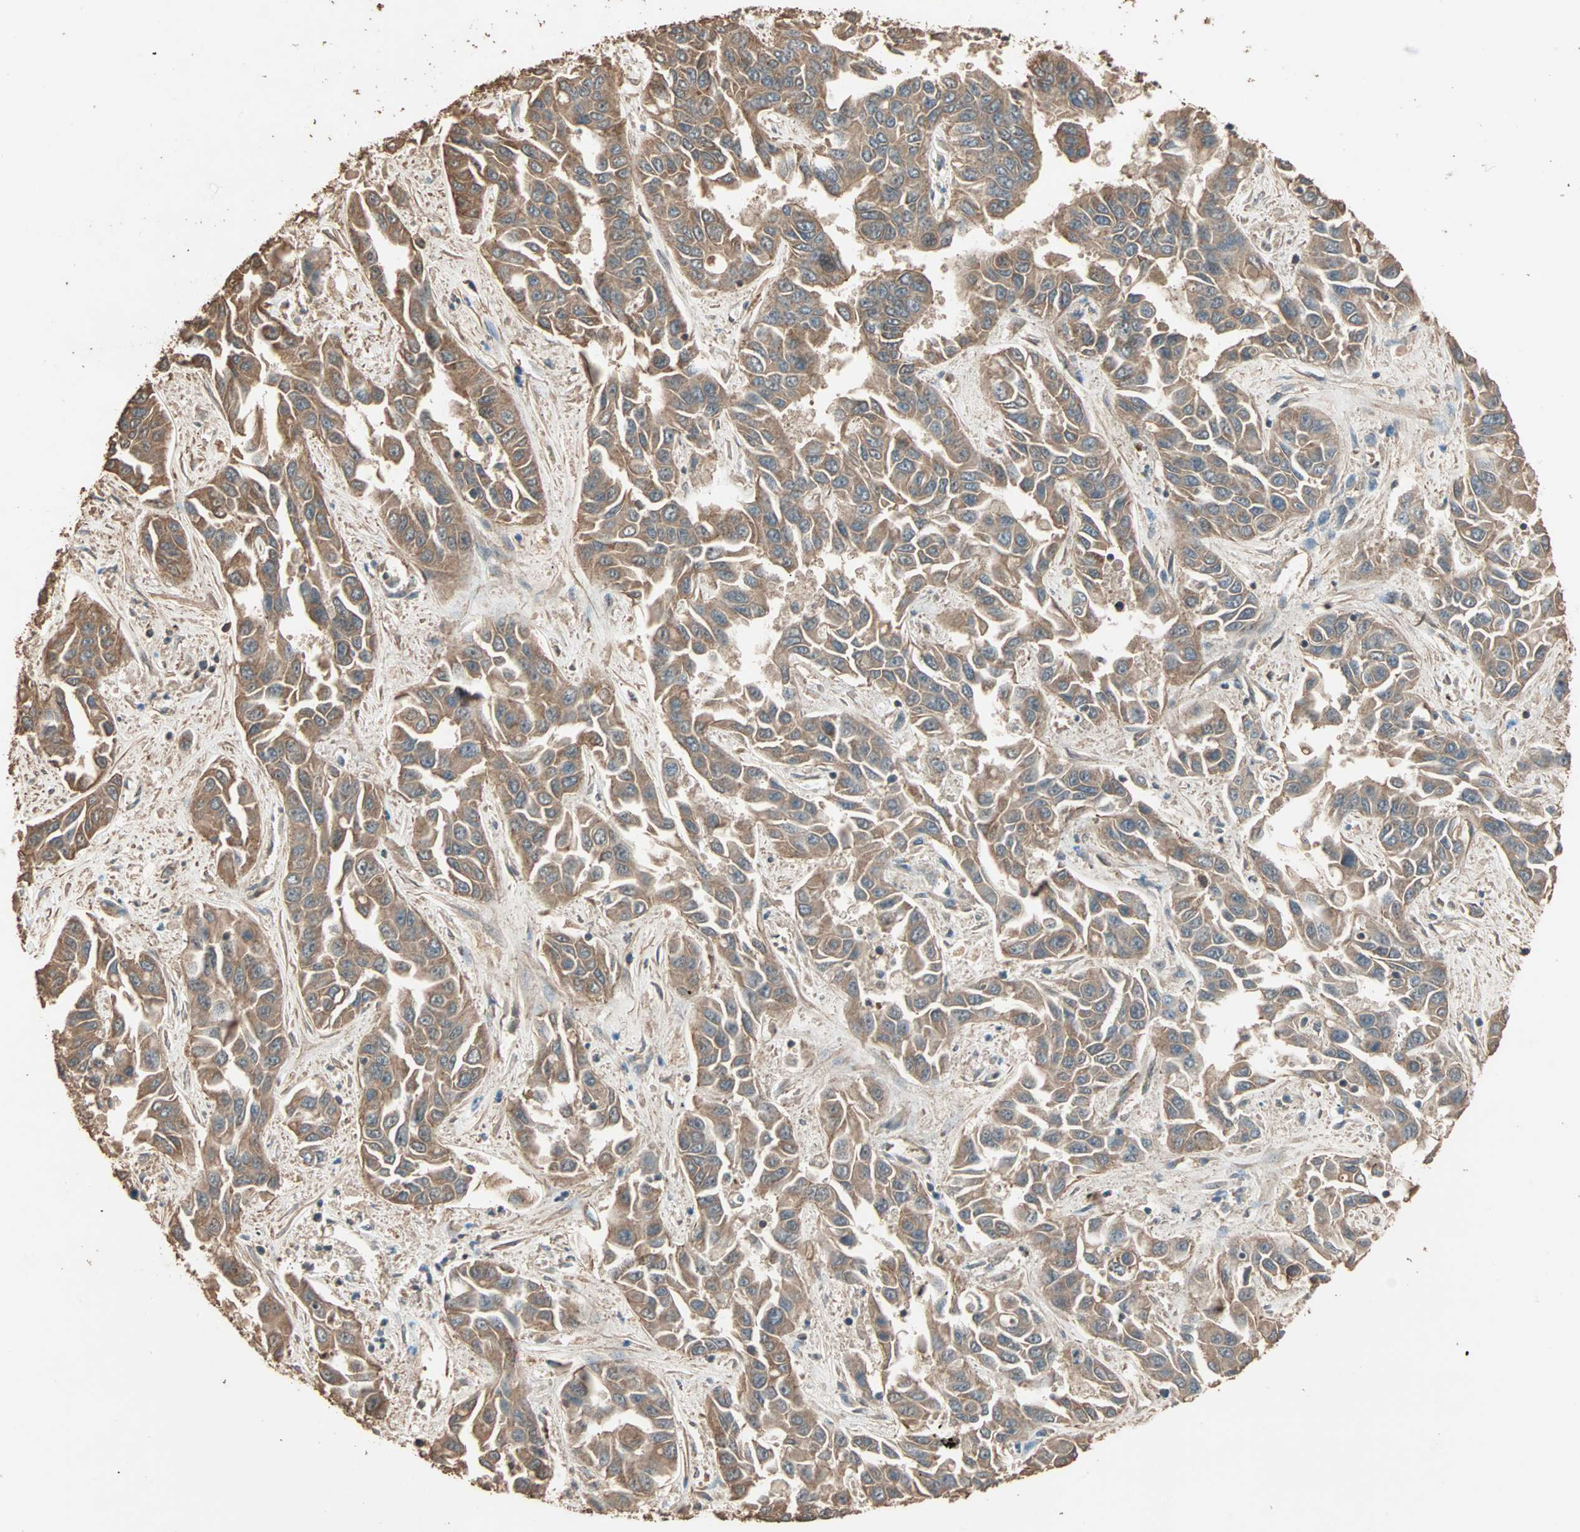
{"staining": {"intensity": "moderate", "quantity": ">75%", "location": "cytoplasmic/membranous"}, "tissue": "liver cancer", "cell_type": "Tumor cells", "image_type": "cancer", "snomed": [{"axis": "morphology", "description": "Cholangiocarcinoma"}, {"axis": "topography", "description": "Liver"}], "caption": "Immunohistochemical staining of liver cancer displays medium levels of moderate cytoplasmic/membranous protein expression in about >75% of tumor cells.", "gene": "ZBTB33", "patient": {"sex": "female", "age": 52}}